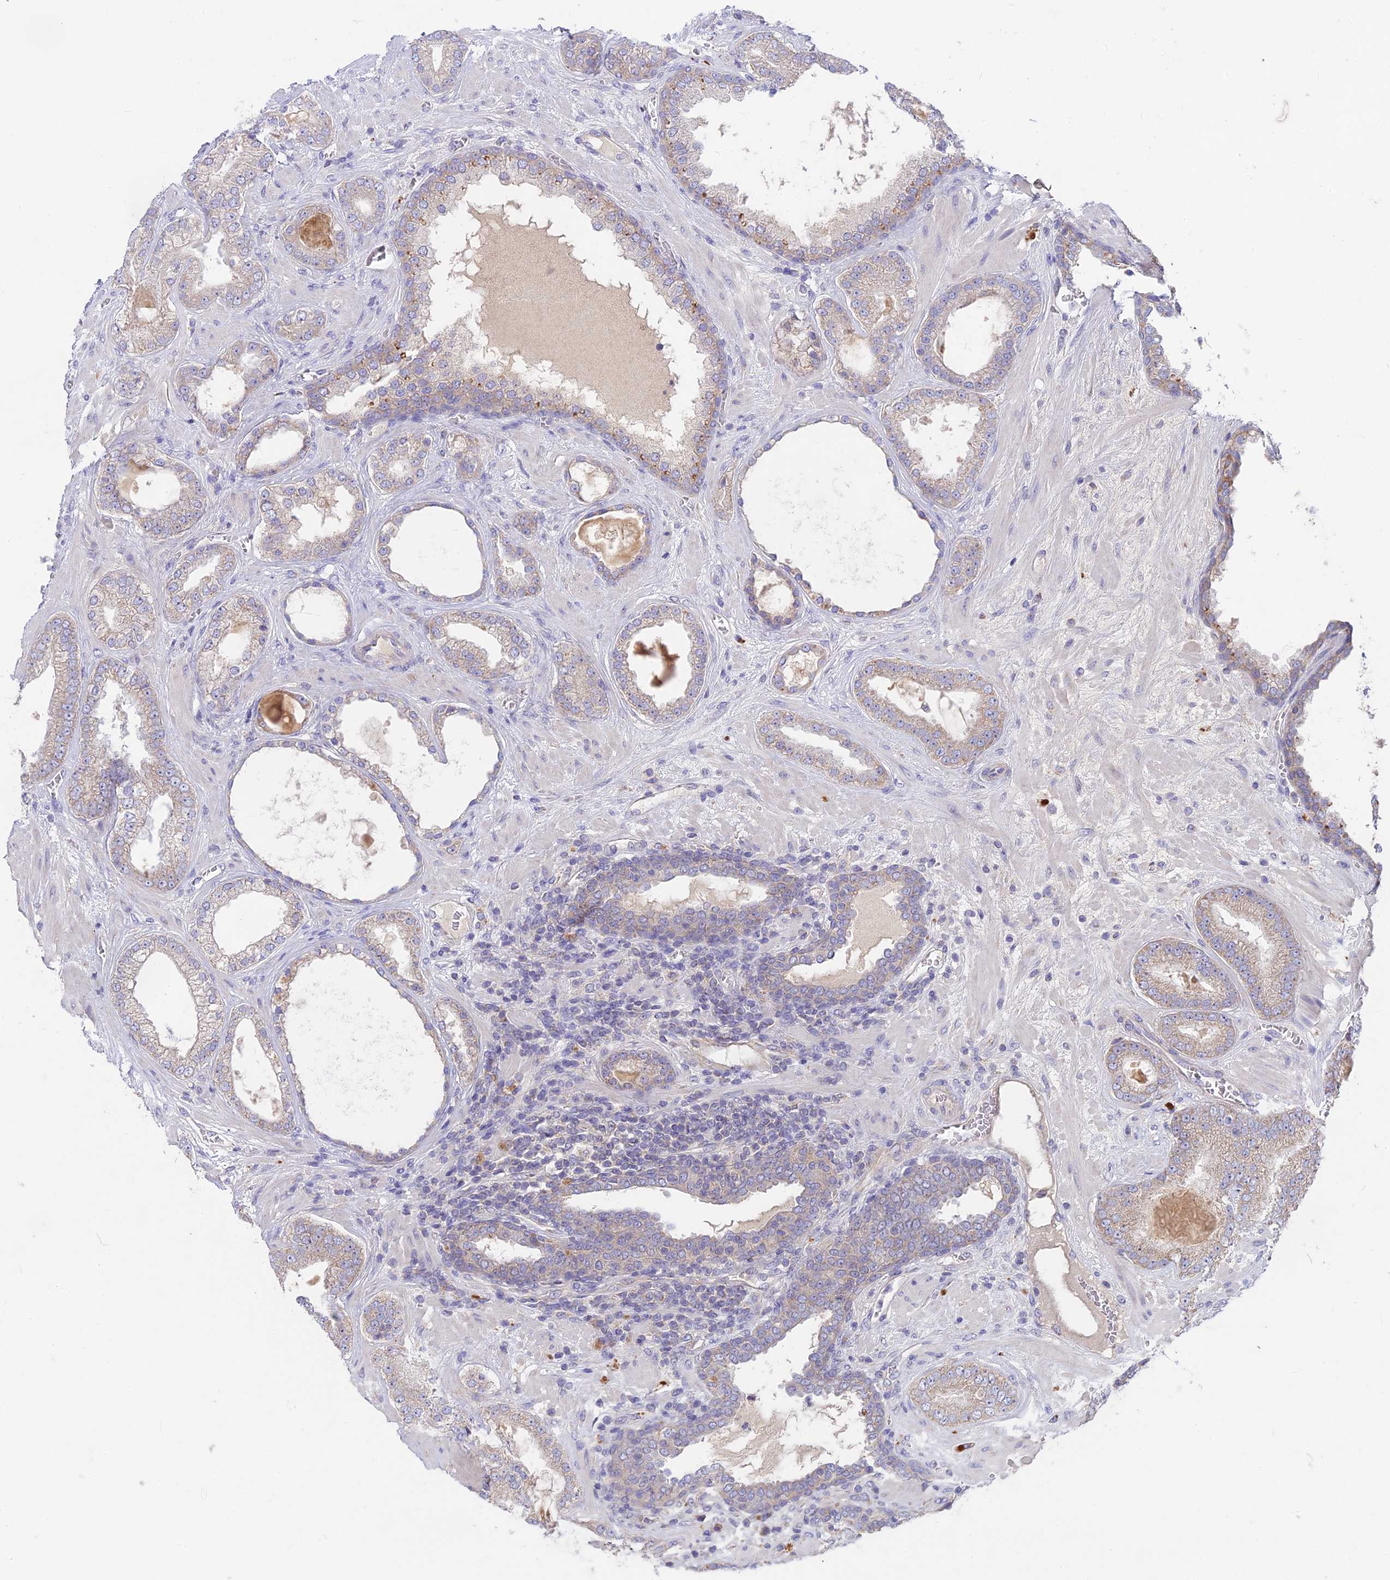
{"staining": {"intensity": "weak", "quantity": "<25%", "location": "cytoplasmic/membranous"}, "tissue": "prostate cancer", "cell_type": "Tumor cells", "image_type": "cancer", "snomed": [{"axis": "morphology", "description": "Adenocarcinoma, Low grade"}, {"axis": "topography", "description": "Prostate"}], "caption": "A high-resolution image shows immunohistochemistry (IHC) staining of prostate cancer, which reveals no significant positivity in tumor cells.", "gene": "PZP", "patient": {"sex": "male", "age": 57}}